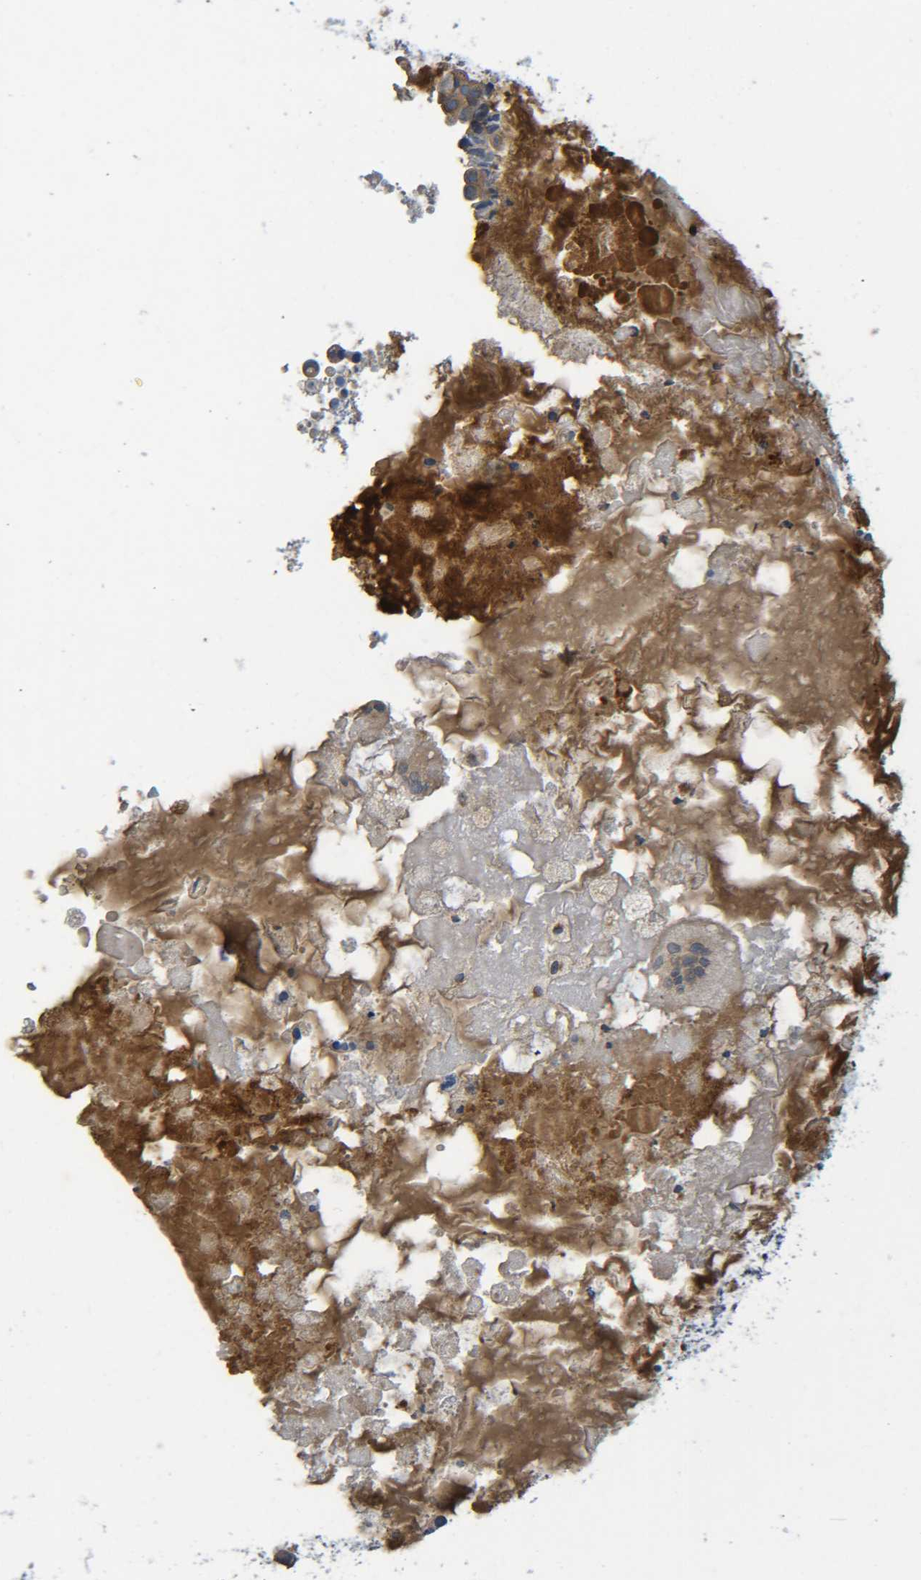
{"staining": {"intensity": "weak", "quantity": ">75%", "location": "cytoplasmic/membranous"}, "tissue": "ovarian cancer", "cell_type": "Tumor cells", "image_type": "cancer", "snomed": [{"axis": "morphology", "description": "Cystadenocarcinoma, mucinous, NOS"}, {"axis": "topography", "description": "Ovary"}], "caption": "Ovarian cancer stained with a protein marker displays weak staining in tumor cells.", "gene": "CYP4F2", "patient": {"sex": "female", "age": 80}}